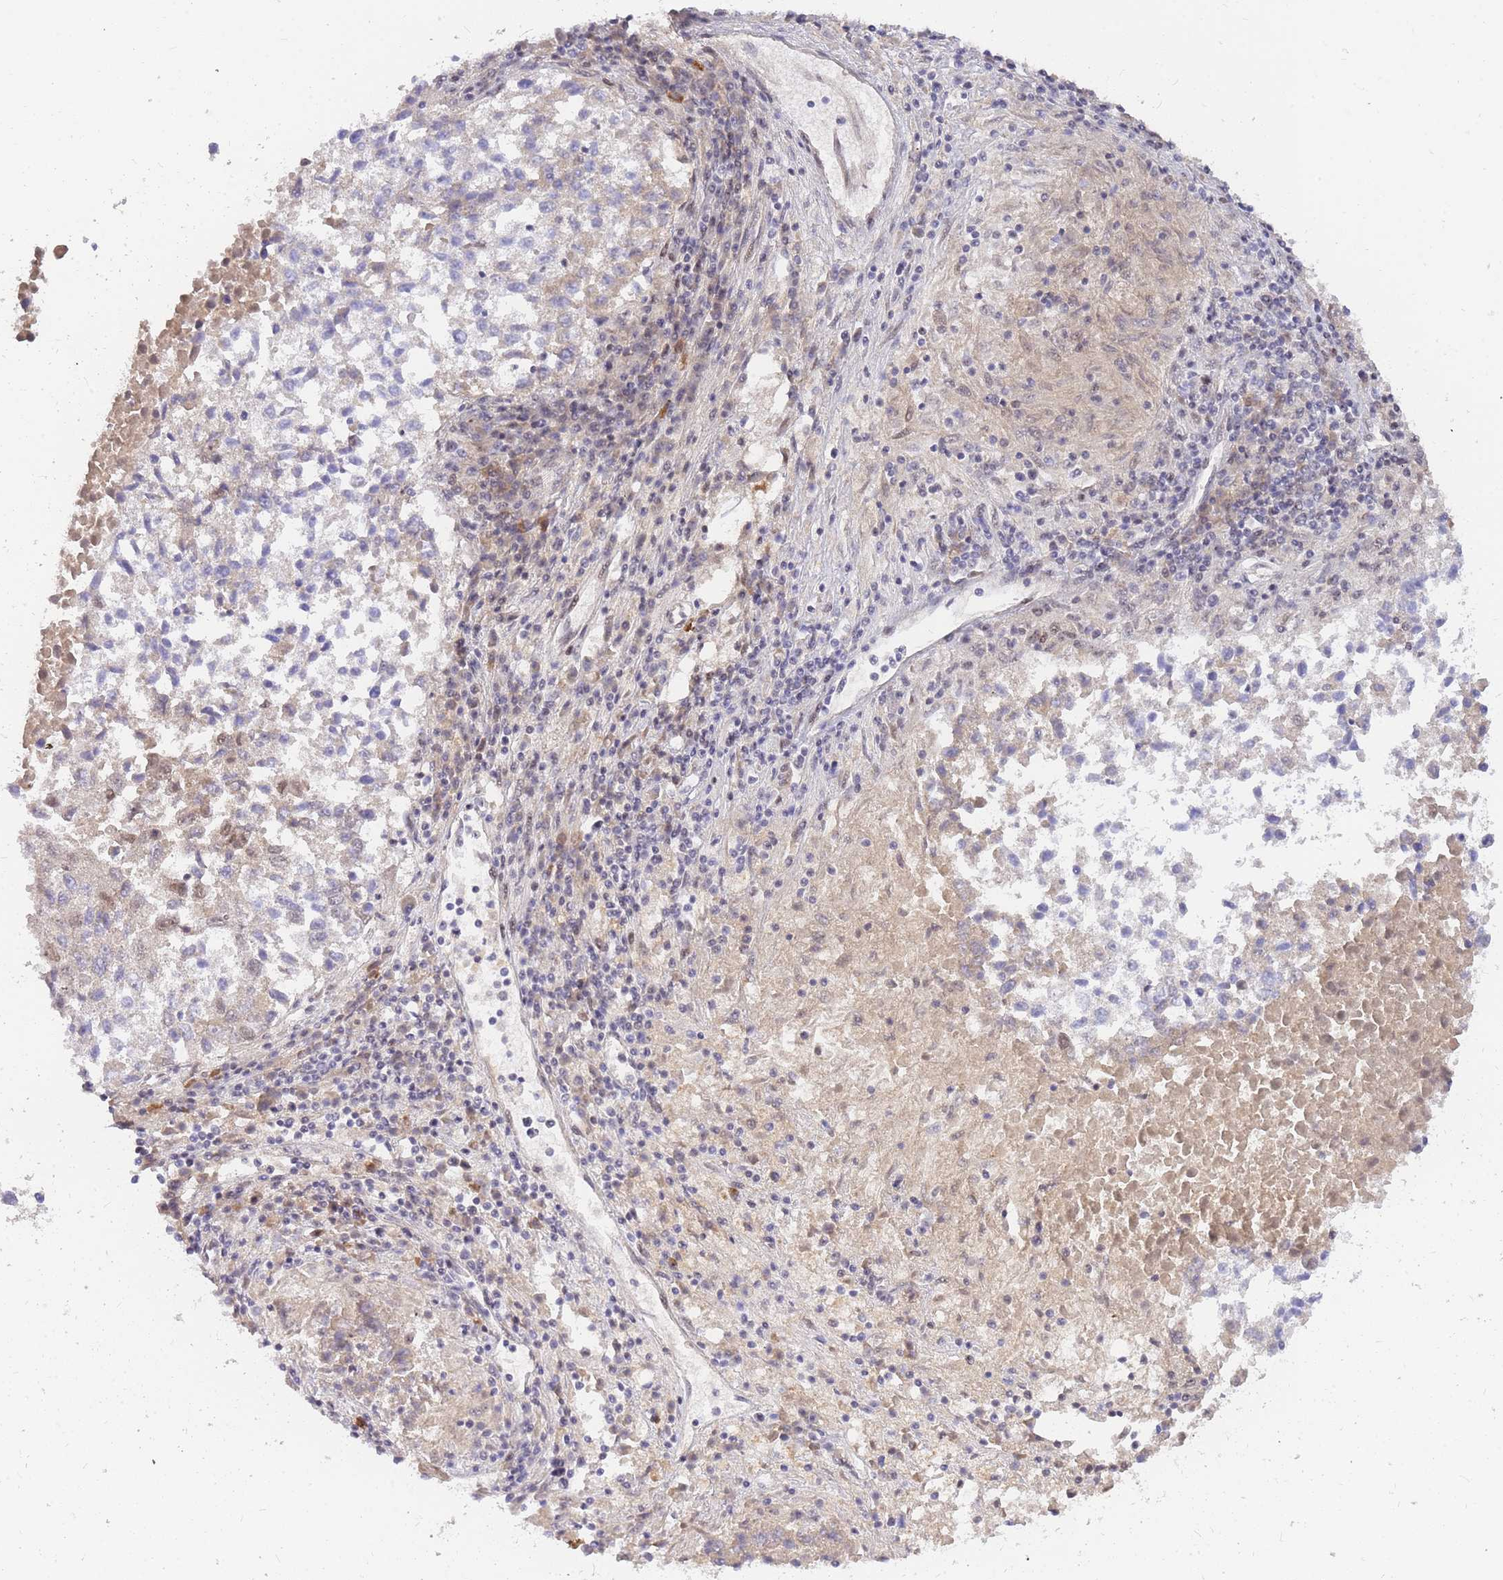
{"staining": {"intensity": "weak", "quantity": "<25%", "location": "cytoplasmic/membranous"}, "tissue": "lung cancer", "cell_type": "Tumor cells", "image_type": "cancer", "snomed": [{"axis": "morphology", "description": "Squamous cell carcinoma, NOS"}, {"axis": "topography", "description": "Lung"}], "caption": "Immunohistochemistry (IHC) histopathology image of neoplastic tissue: lung squamous cell carcinoma stained with DAB (3,3'-diaminobenzidine) exhibits no significant protein positivity in tumor cells.", "gene": "TLE2", "patient": {"sex": "male", "age": 73}}